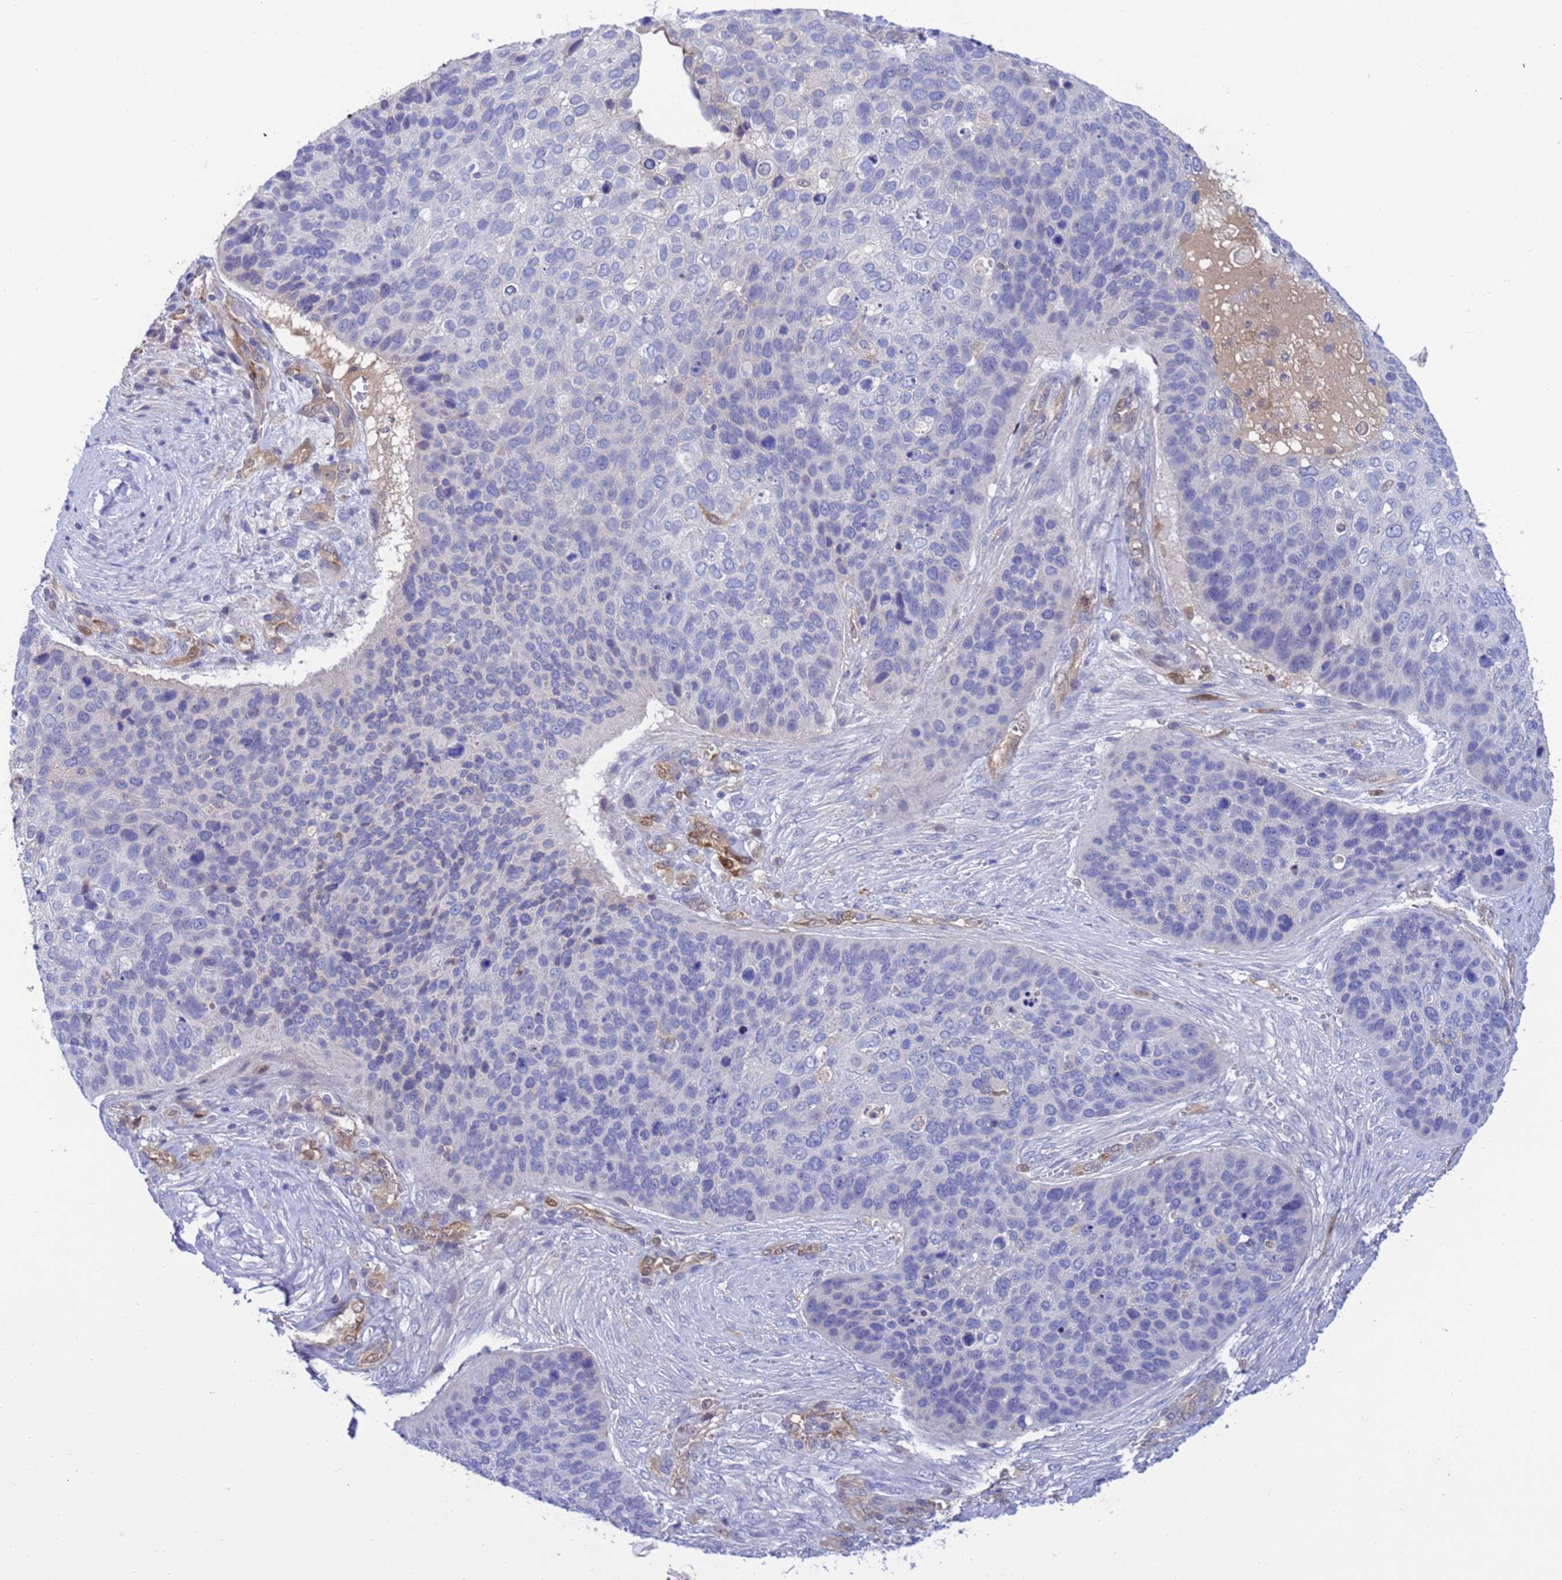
{"staining": {"intensity": "negative", "quantity": "none", "location": "none"}, "tissue": "skin cancer", "cell_type": "Tumor cells", "image_type": "cancer", "snomed": [{"axis": "morphology", "description": "Basal cell carcinoma"}, {"axis": "topography", "description": "Skin"}], "caption": "Photomicrograph shows no significant protein positivity in tumor cells of skin cancer.", "gene": "FOXRED1", "patient": {"sex": "female", "age": 74}}